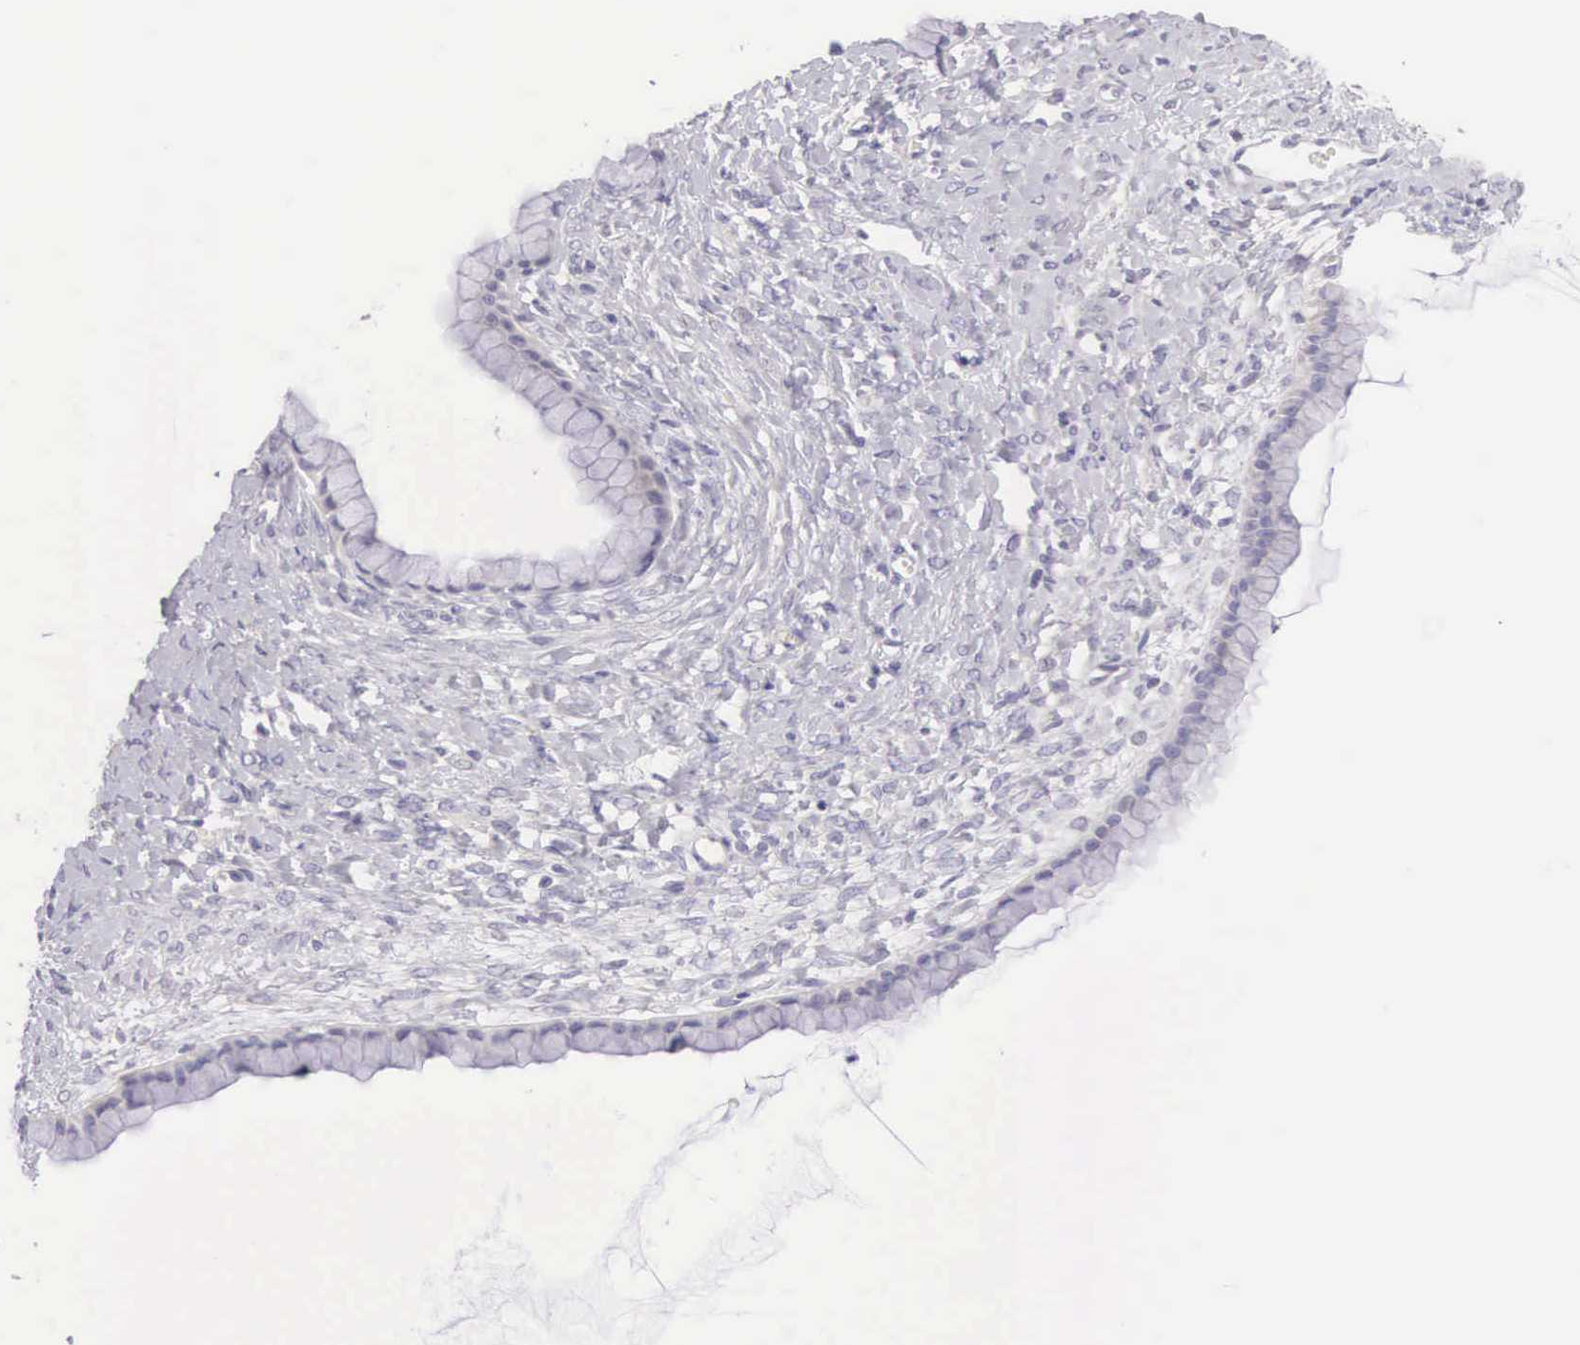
{"staining": {"intensity": "weak", "quantity": "<25%", "location": "cytoplasmic/membranous"}, "tissue": "ovarian cancer", "cell_type": "Tumor cells", "image_type": "cancer", "snomed": [{"axis": "morphology", "description": "Cystadenocarcinoma, mucinous, NOS"}, {"axis": "topography", "description": "Ovary"}], "caption": "Immunohistochemistry (IHC) image of neoplastic tissue: ovarian mucinous cystadenocarcinoma stained with DAB reveals no significant protein expression in tumor cells. Brightfield microscopy of immunohistochemistry stained with DAB (3,3'-diaminobenzidine) (brown) and hematoxylin (blue), captured at high magnification.", "gene": "ARFGAP3", "patient": {"sex": "female", "age": 25}}